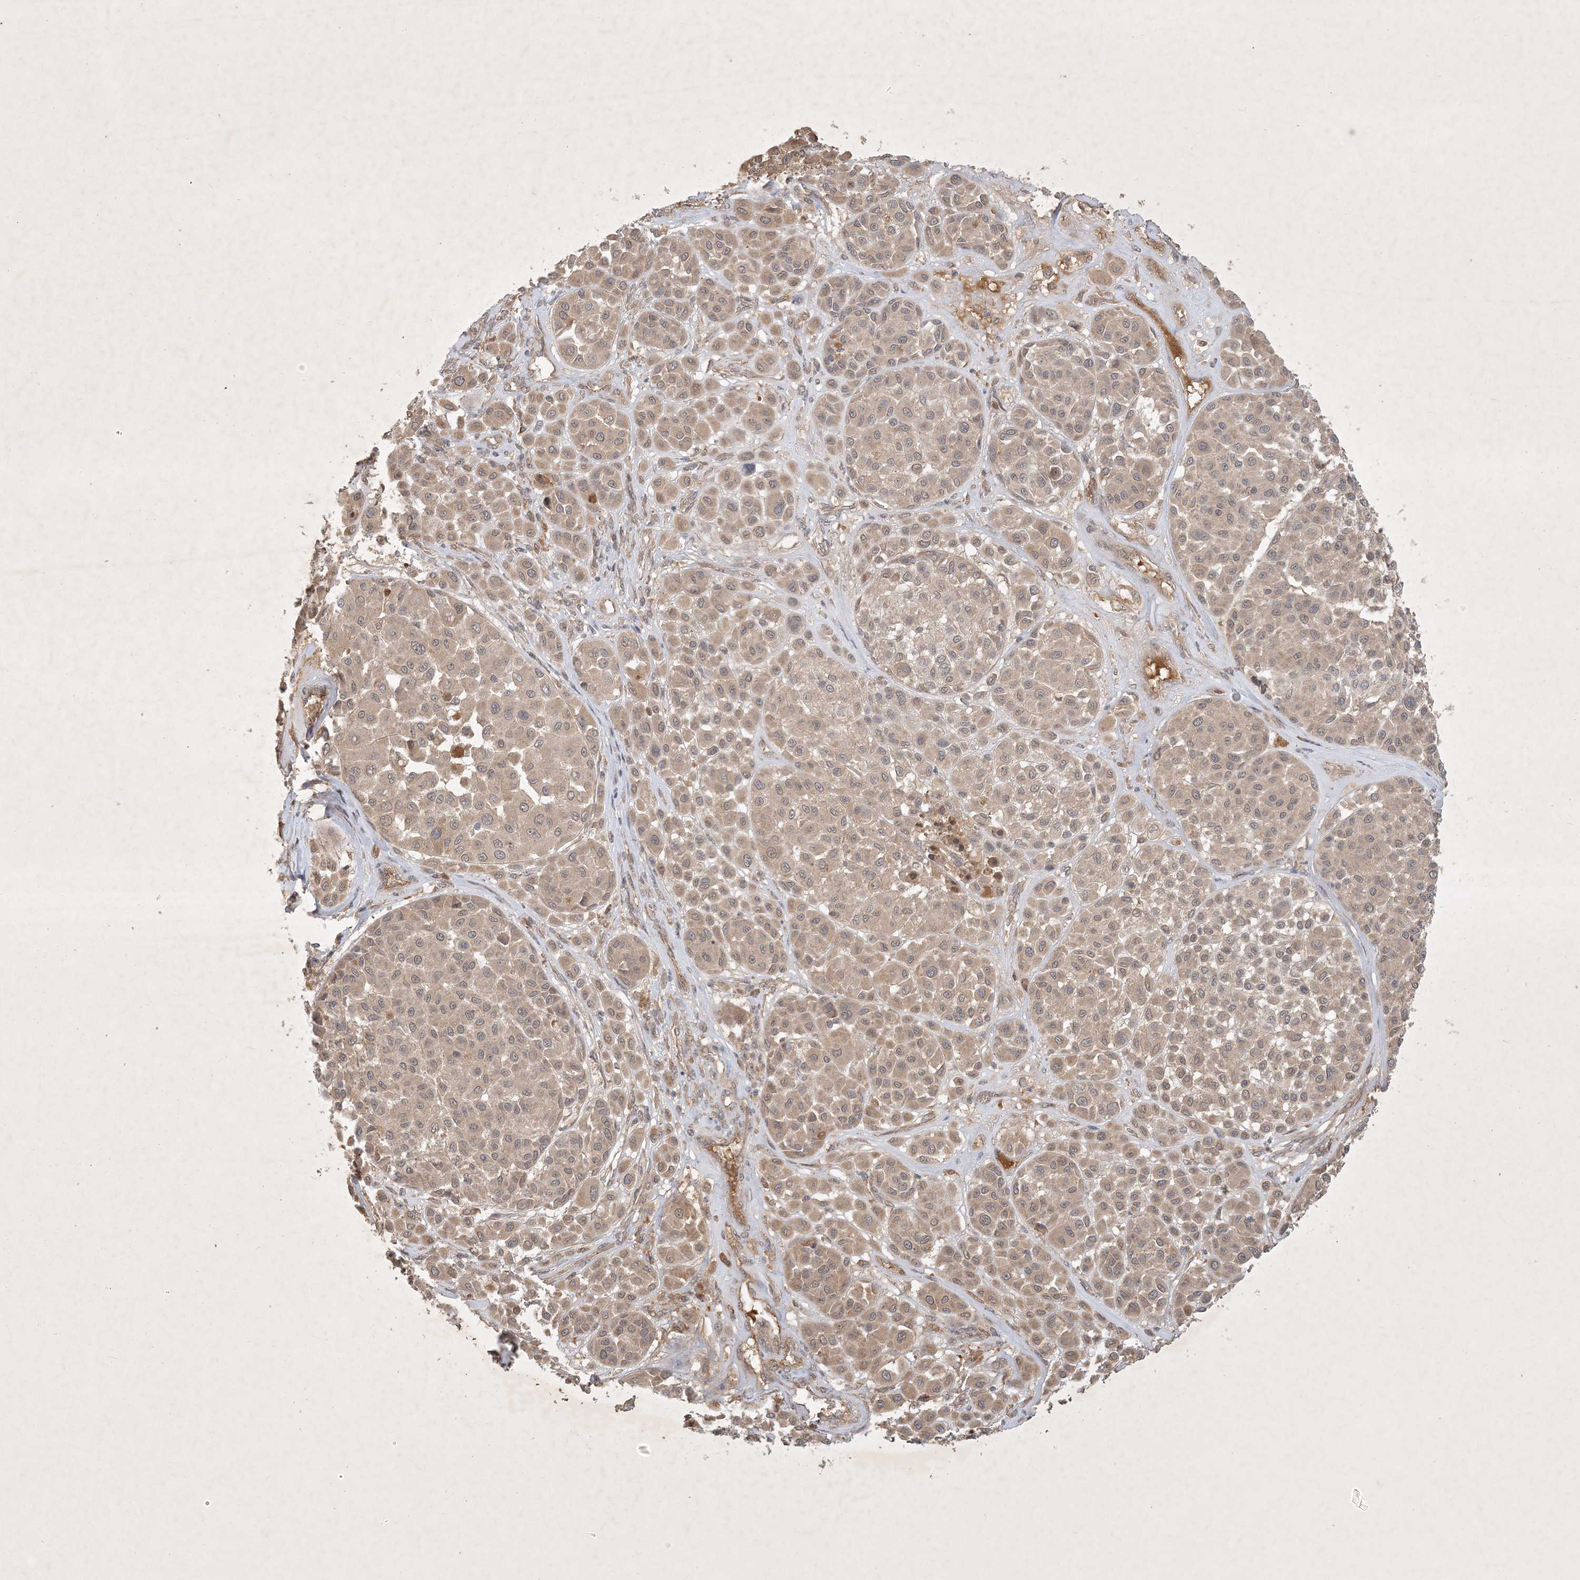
{"staining": {"intensity": "weak", "quantity": ">75%", "location": "cytoplasmic/membranous"}, "tissue": "melanoma", "cell_type": "Tumor cells", "image_type": "cancer", "snomed": [{"axis": "morphology", "description": "Malignant melanoma, Metastatic site"}, {"axis": "topography", "description": "Soft tissue"}], "caption": "This photomicrograph displays IHC staining of melanoma, with low weak cytoplasmic/membranous staining in approximately >75% of tumor cells.", "gene": "ZCCHC4", "patient": {"sex": "male", "age": 41}}